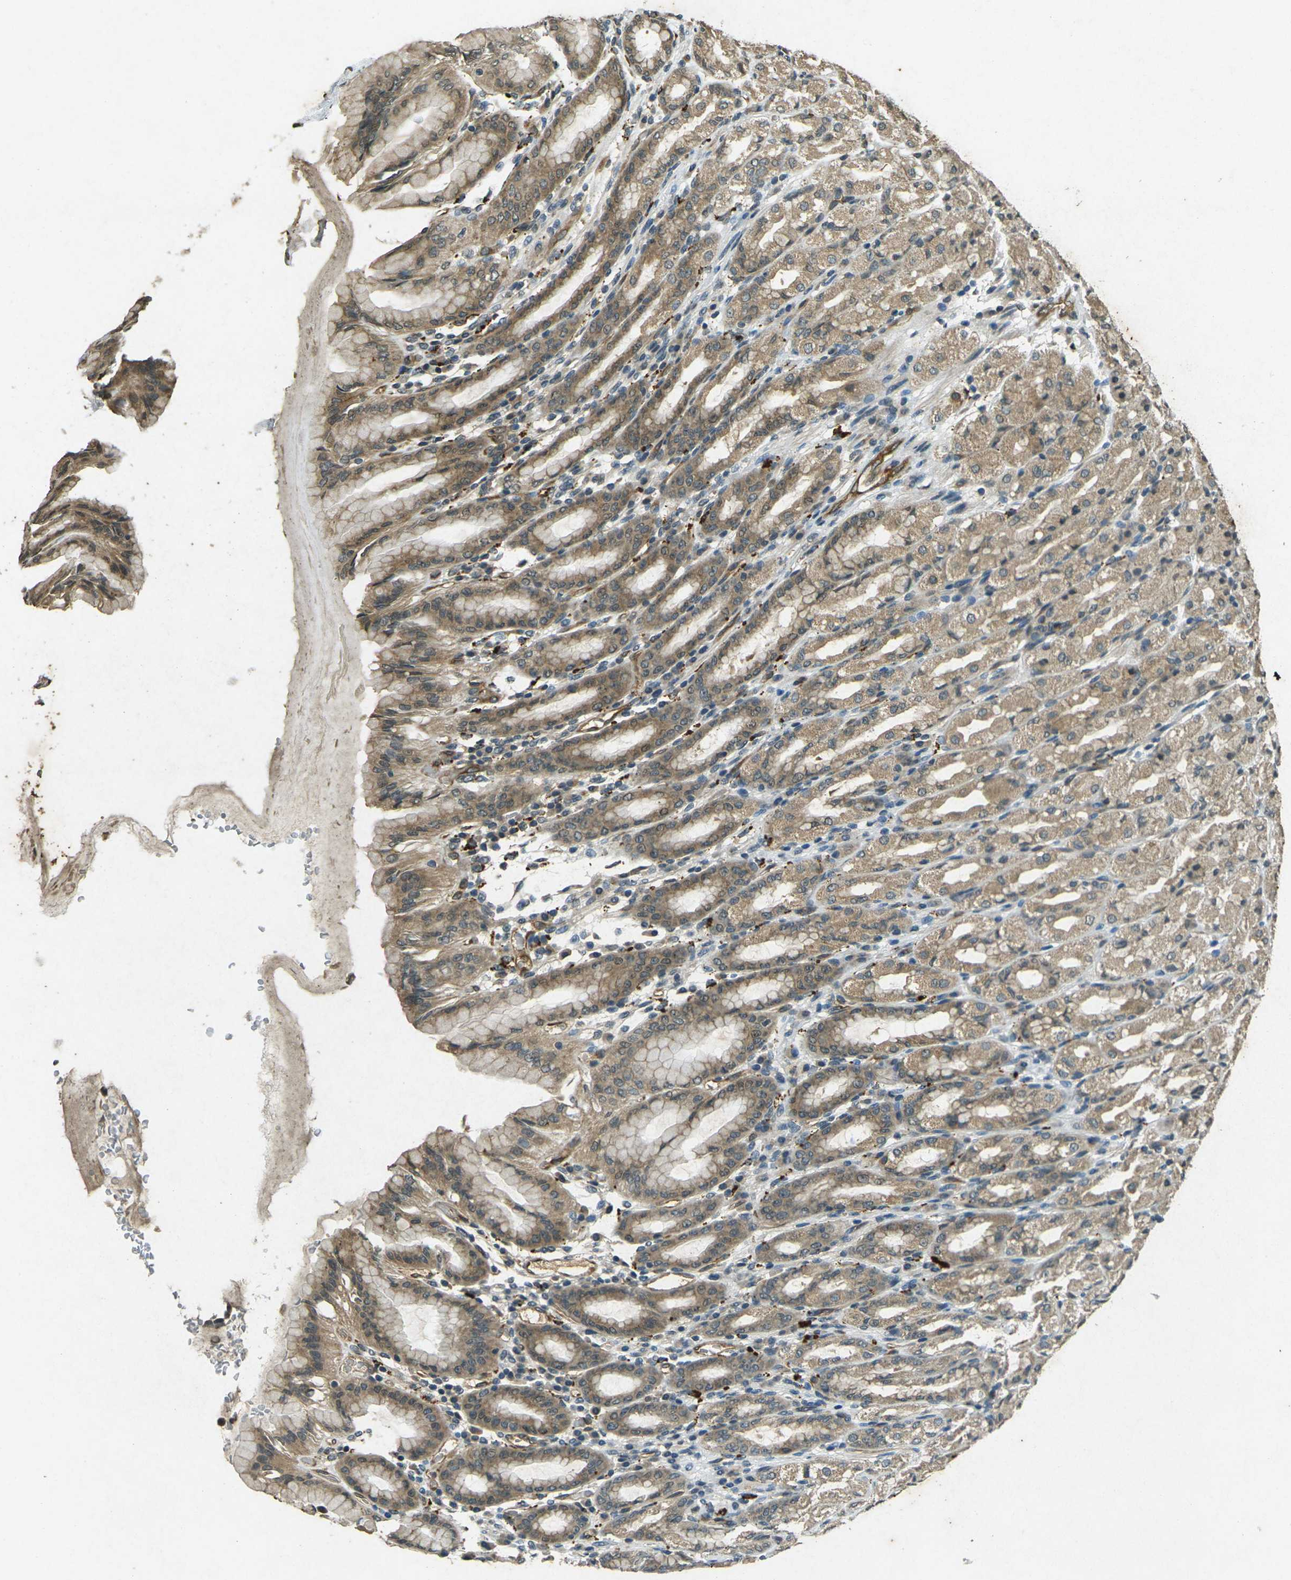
{"staining": {"intensity": "moderate", "quantity": ">75%", "location": "cytoplasmic/membranous"}, "tissue": "stomach", "cell_type": "Glandular cells", "image_type": "normal", "snomed": [{"axis": "morphology", "description": "Normal tissue, NOS"}, {"axis": "topography", "description": "Stomach, upper"}], "caption": "Brown immunohistochemical staining in unremarkable stomach displays moderate cytoplasmic/membranous positivity in approximately >75% of glandular cells.", "gene": "PDE2A", "patient": {"sex": "male", "age": 68}}